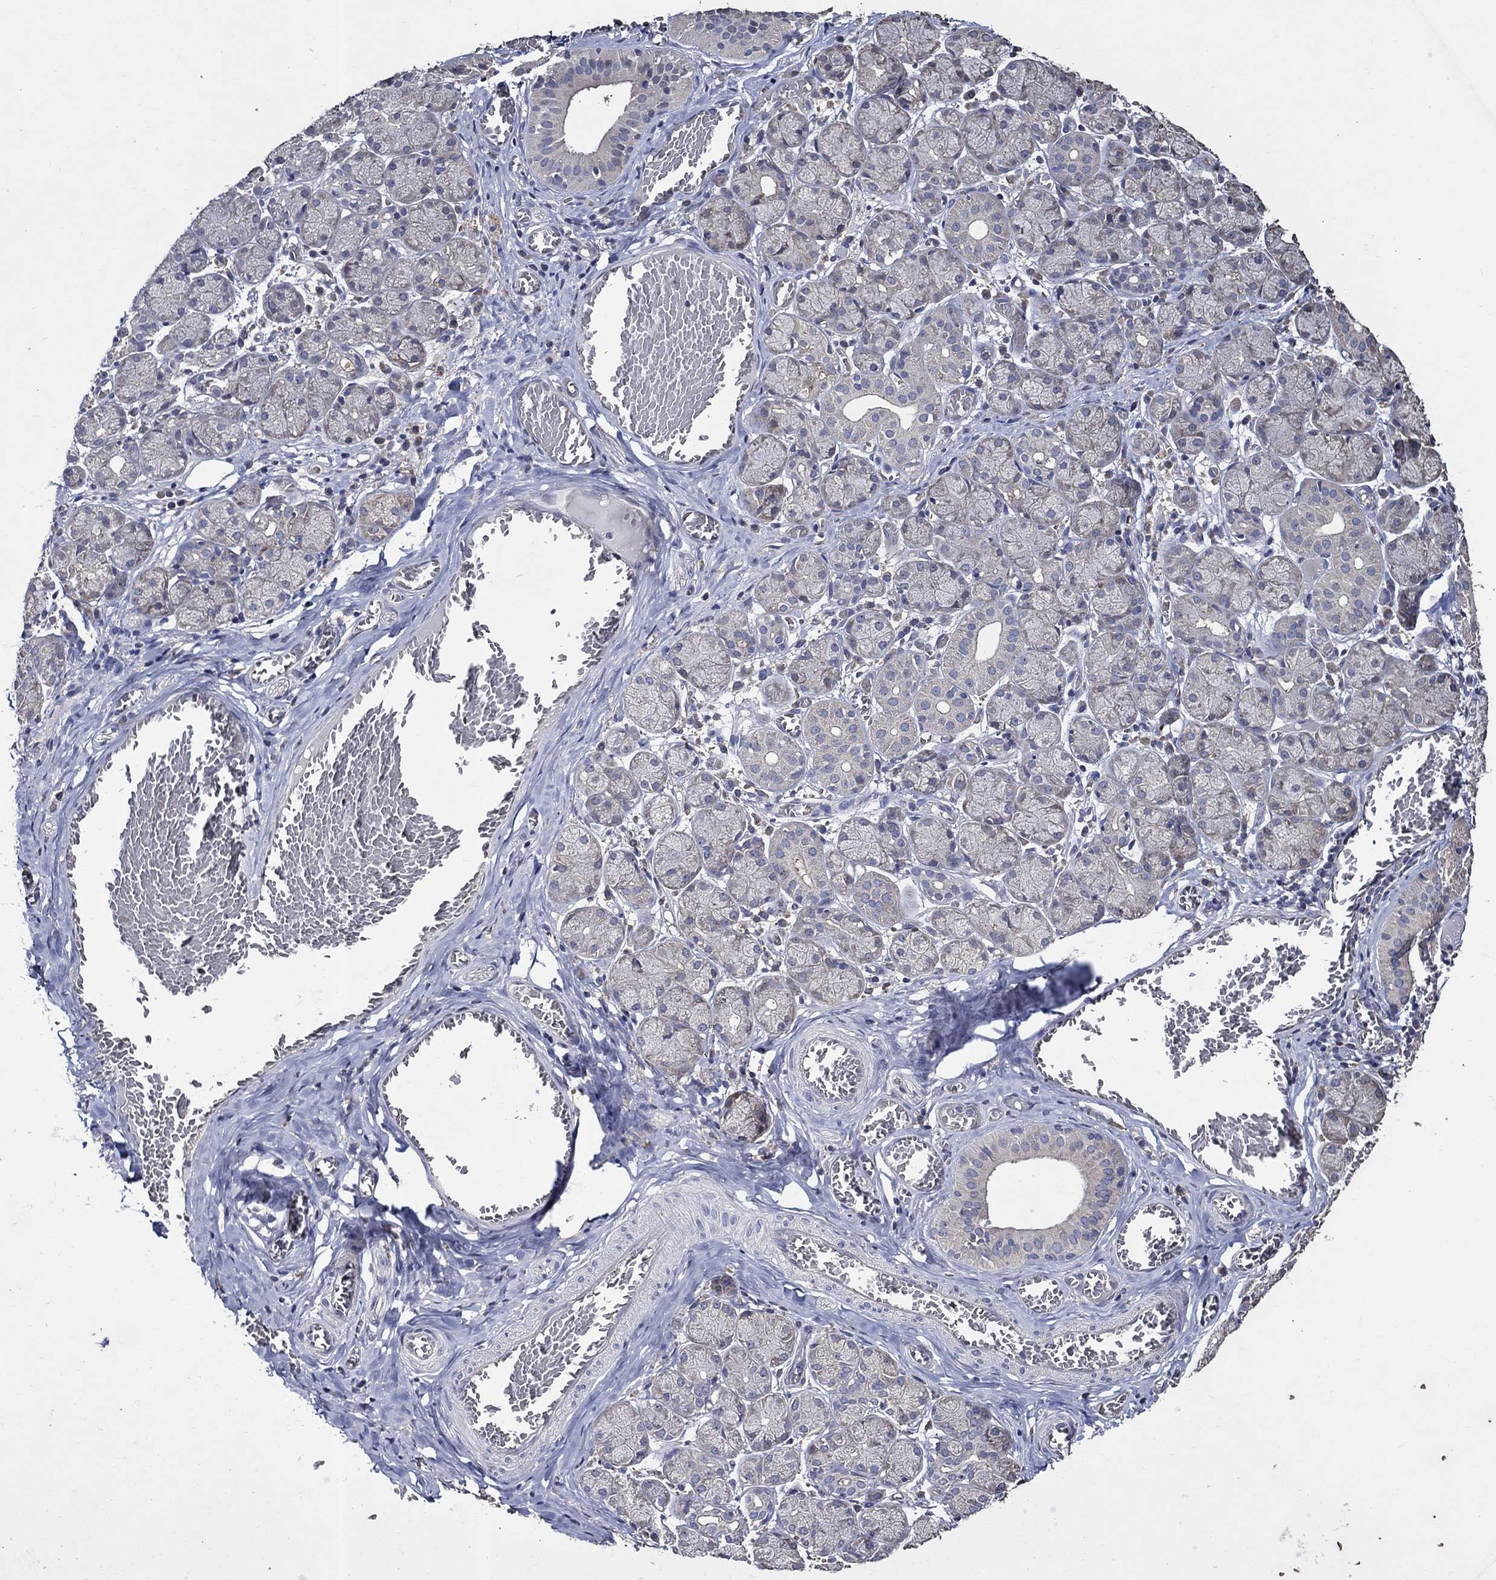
{"staining": {"intensity": "moderate", "quantity": "<25%", "location": "cytoplasmic/membranous"}, "tissue": "salivary gland", "cell_type": "Glandular cells", "image_type": "normal", "snomed": [{"axis": "morphology", "description": "Normal tissue, NOS"}, {"axis": "topography", "description": "Salivary gland"}, {"axis": "topography", "description": "Peripheral nerve tissue"}], "caption": "Salivary gland stained with immunohistochemistry shows moderate cytoplasmic/membranous staining in about <25% of glandular cells.", "gene": "HAP1", "patient": {"sex": "female", "age": 24}}